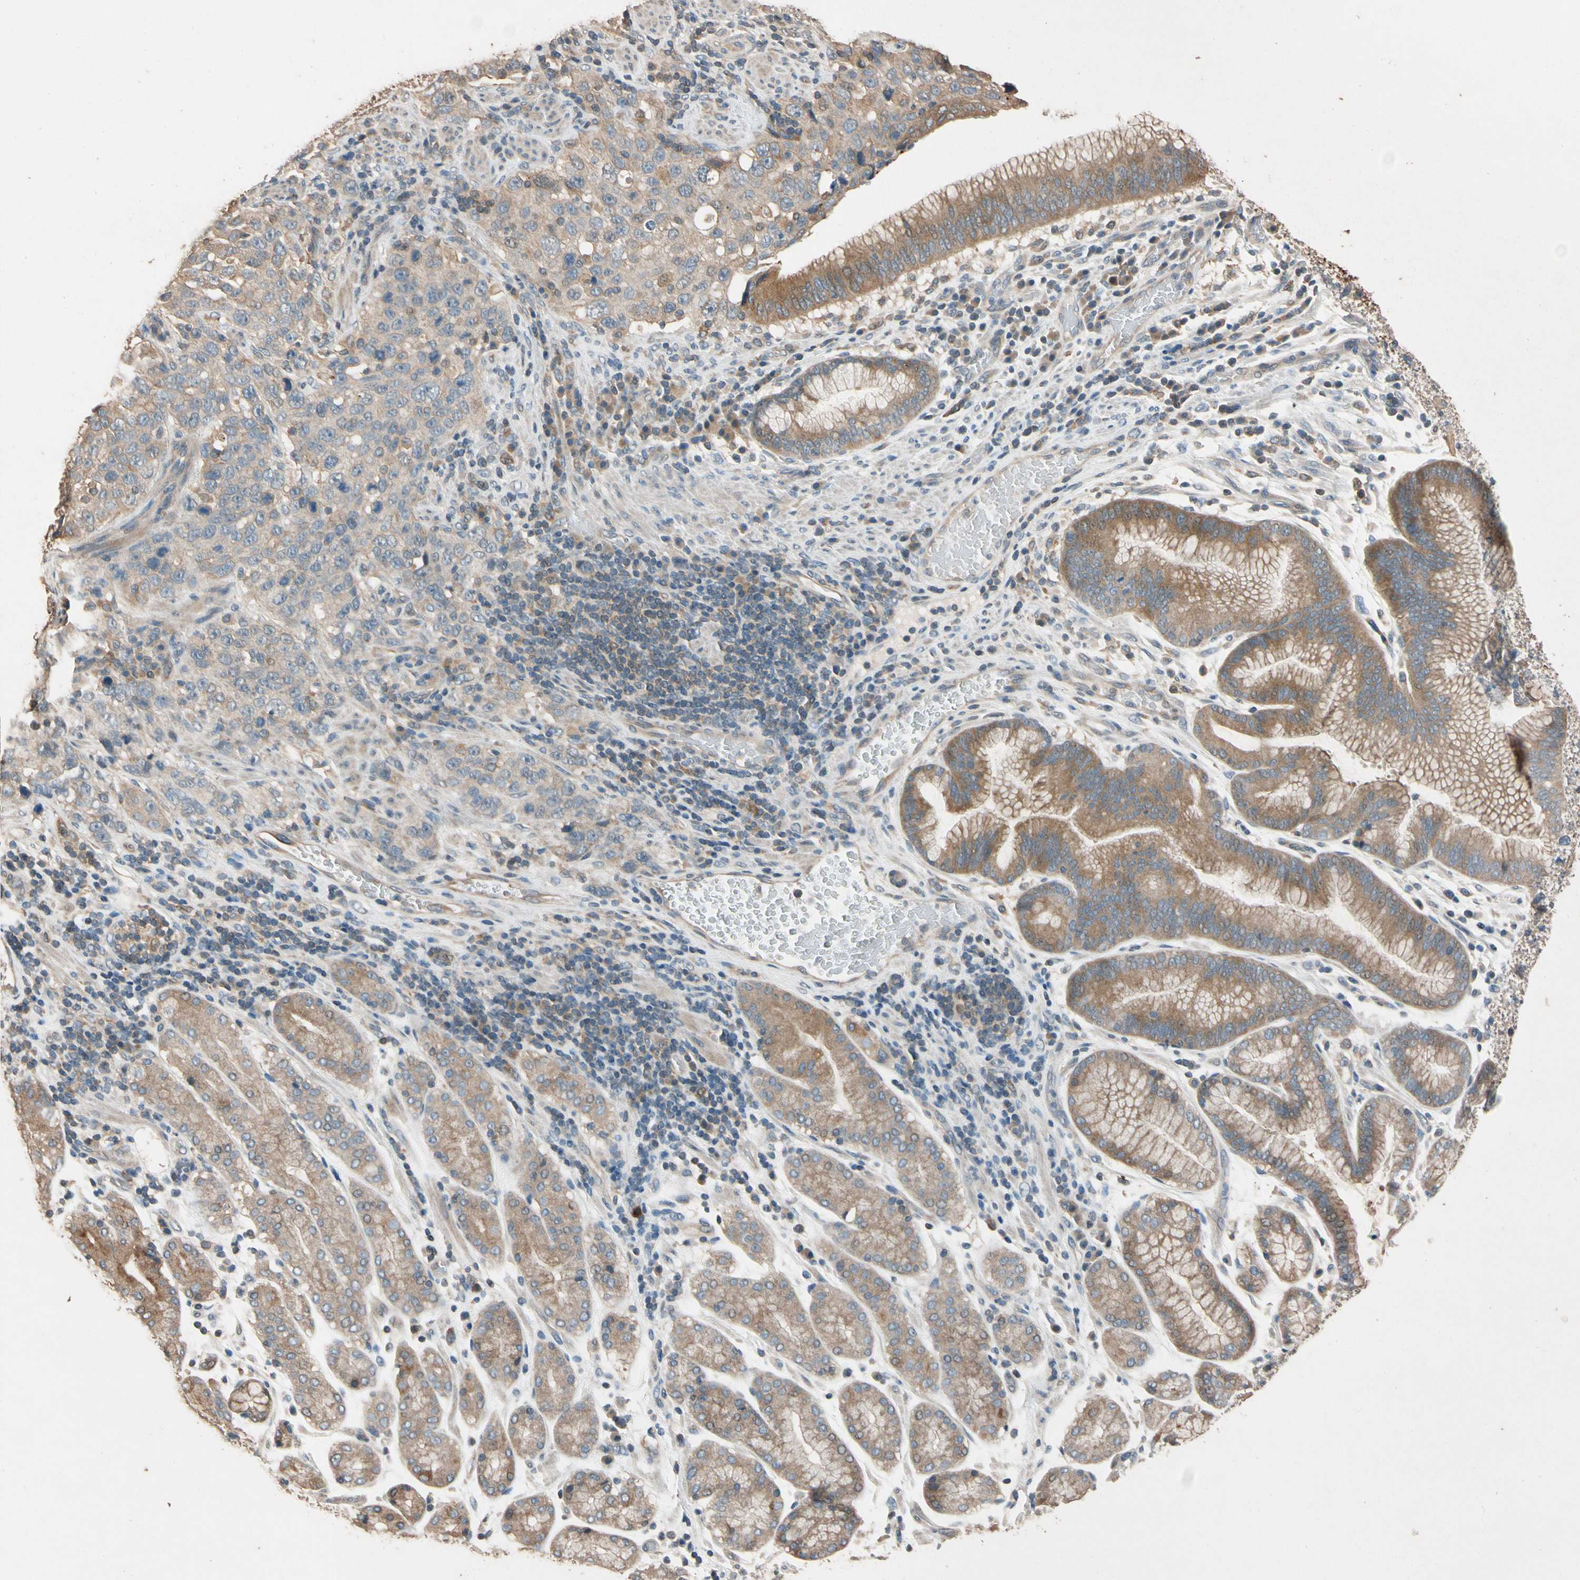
{"staining": {"intensity": "weak", "quantity": ">75%", "location": "cytoplasmic/membranous"}, "tissue": "stomach cancer", "cell_type": "Tumor cells", "image_type": "cancer", "snomed": [{"axis": "morphology", "description": "Normal tissue, NOS"}, {"axis": "morphology", "description": "Adenocarcinoma, NOS"}, {"axis": "topography", "description": "Stomach"}], "caption": "DAB (3,3'-diaminobenzidine) immunohistochemical staining of stomach cancer (adenocarcinoma) exhibits weak cytoplasmic/membranous protein staining in approximately >75% of tumor cells.", "gene": "MAP3K7", "patient": {"sex": "male", "age": 48}}